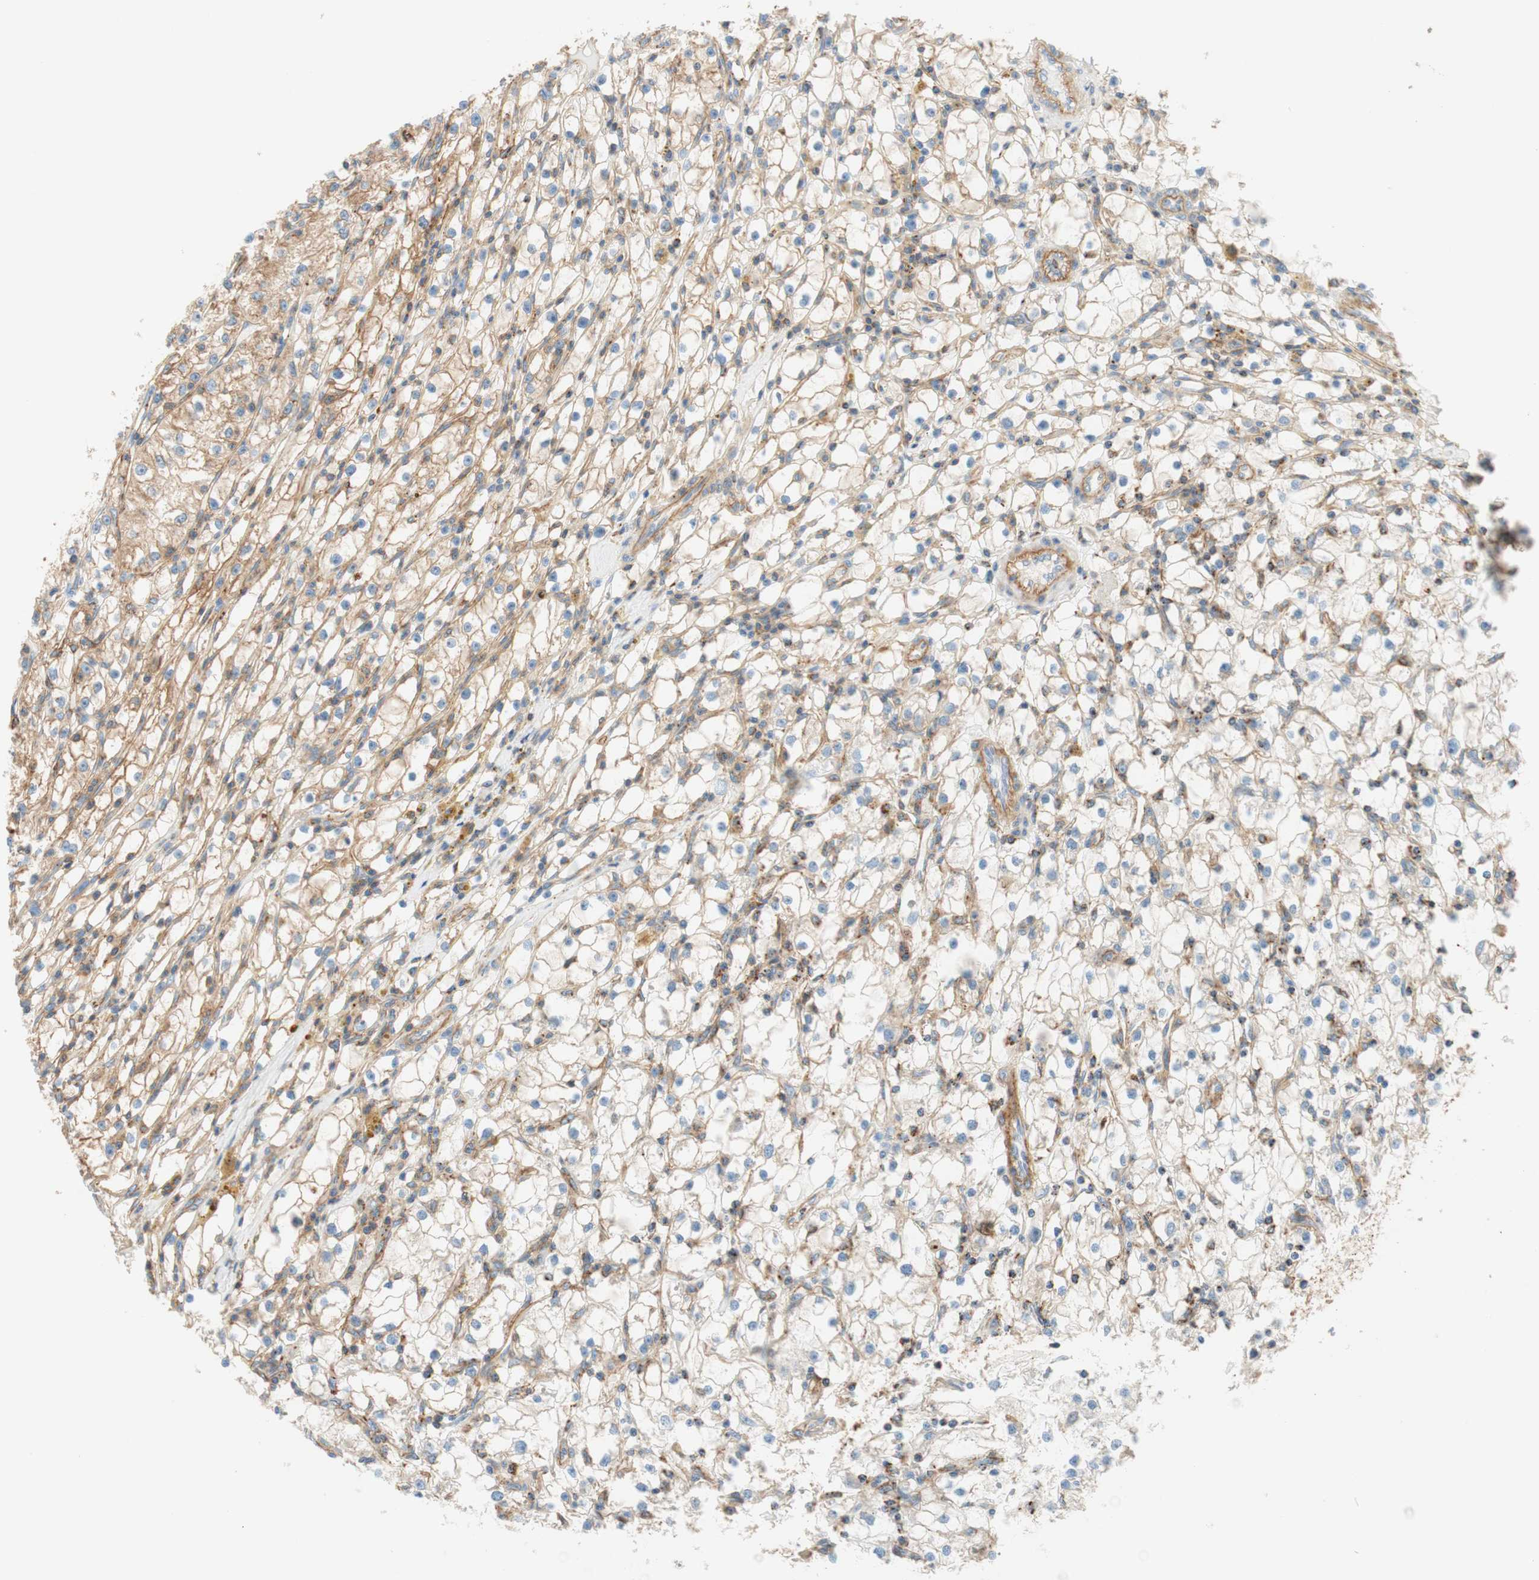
{"staining": {"intensity": "moderate", "quantity": "<25%", "location": "cytoplasmic/membranous"}, "tissue": "renal cancer", "cell_type": "Tumor cells", "image_type": "cancer", "snomed": [{"axis": "morphology", "description": "Adenocarcinoma, NOS"}, {"axis": "topography", "description": "Kidney"}], "caption": "Immunohistochemistry histopathology image of human renal cancer stained for a protein (brown), which exhibits low levels of moderate cytoplasmic/membranous expression in approximately <25% of tumor cells.", "gene": "VPS26A", "patient": {"sex": "male", "age": 56}}